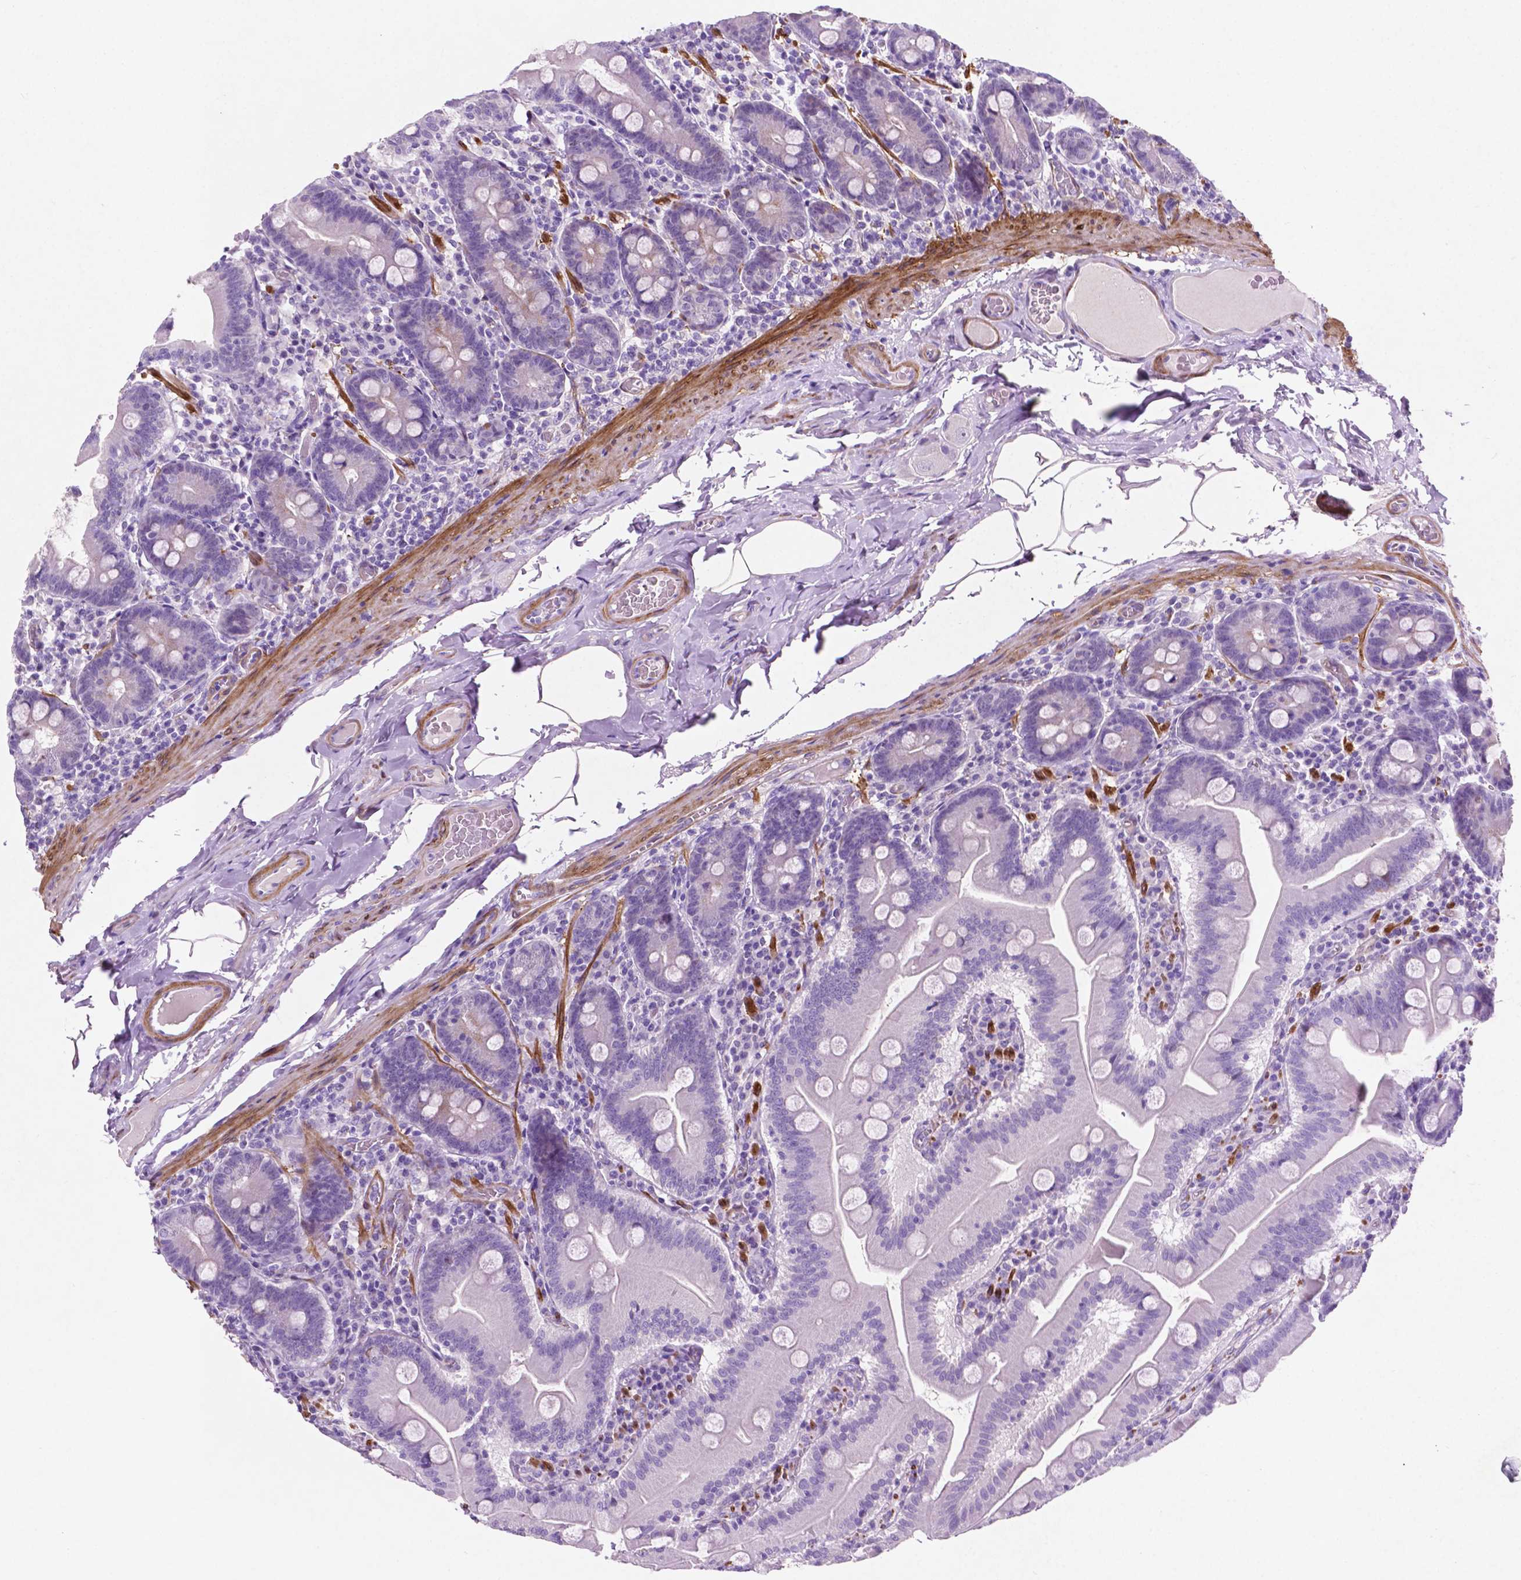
{"staining": {"intensity": "negative", "quantity": "none", "location": "none"}, "tissue": "small intestine", "cell_type": "Glandular cells", "image_type": "normal", "snomed": [{"axis": "morphology", "description": "Normal tissue, NOS"}, {"axis": "topography", "description": "Small intestine"}], "caption": "Micrograph shows no significant protein staining in glandular cells of unremarkable small intestine. (DAB (3,3'-diaminobenzidine) immunohistochemistry visualized using brightfield microscopy, high magnification).", "gene": "ASPG", "patient": {"sex": "male", "age": 37}}